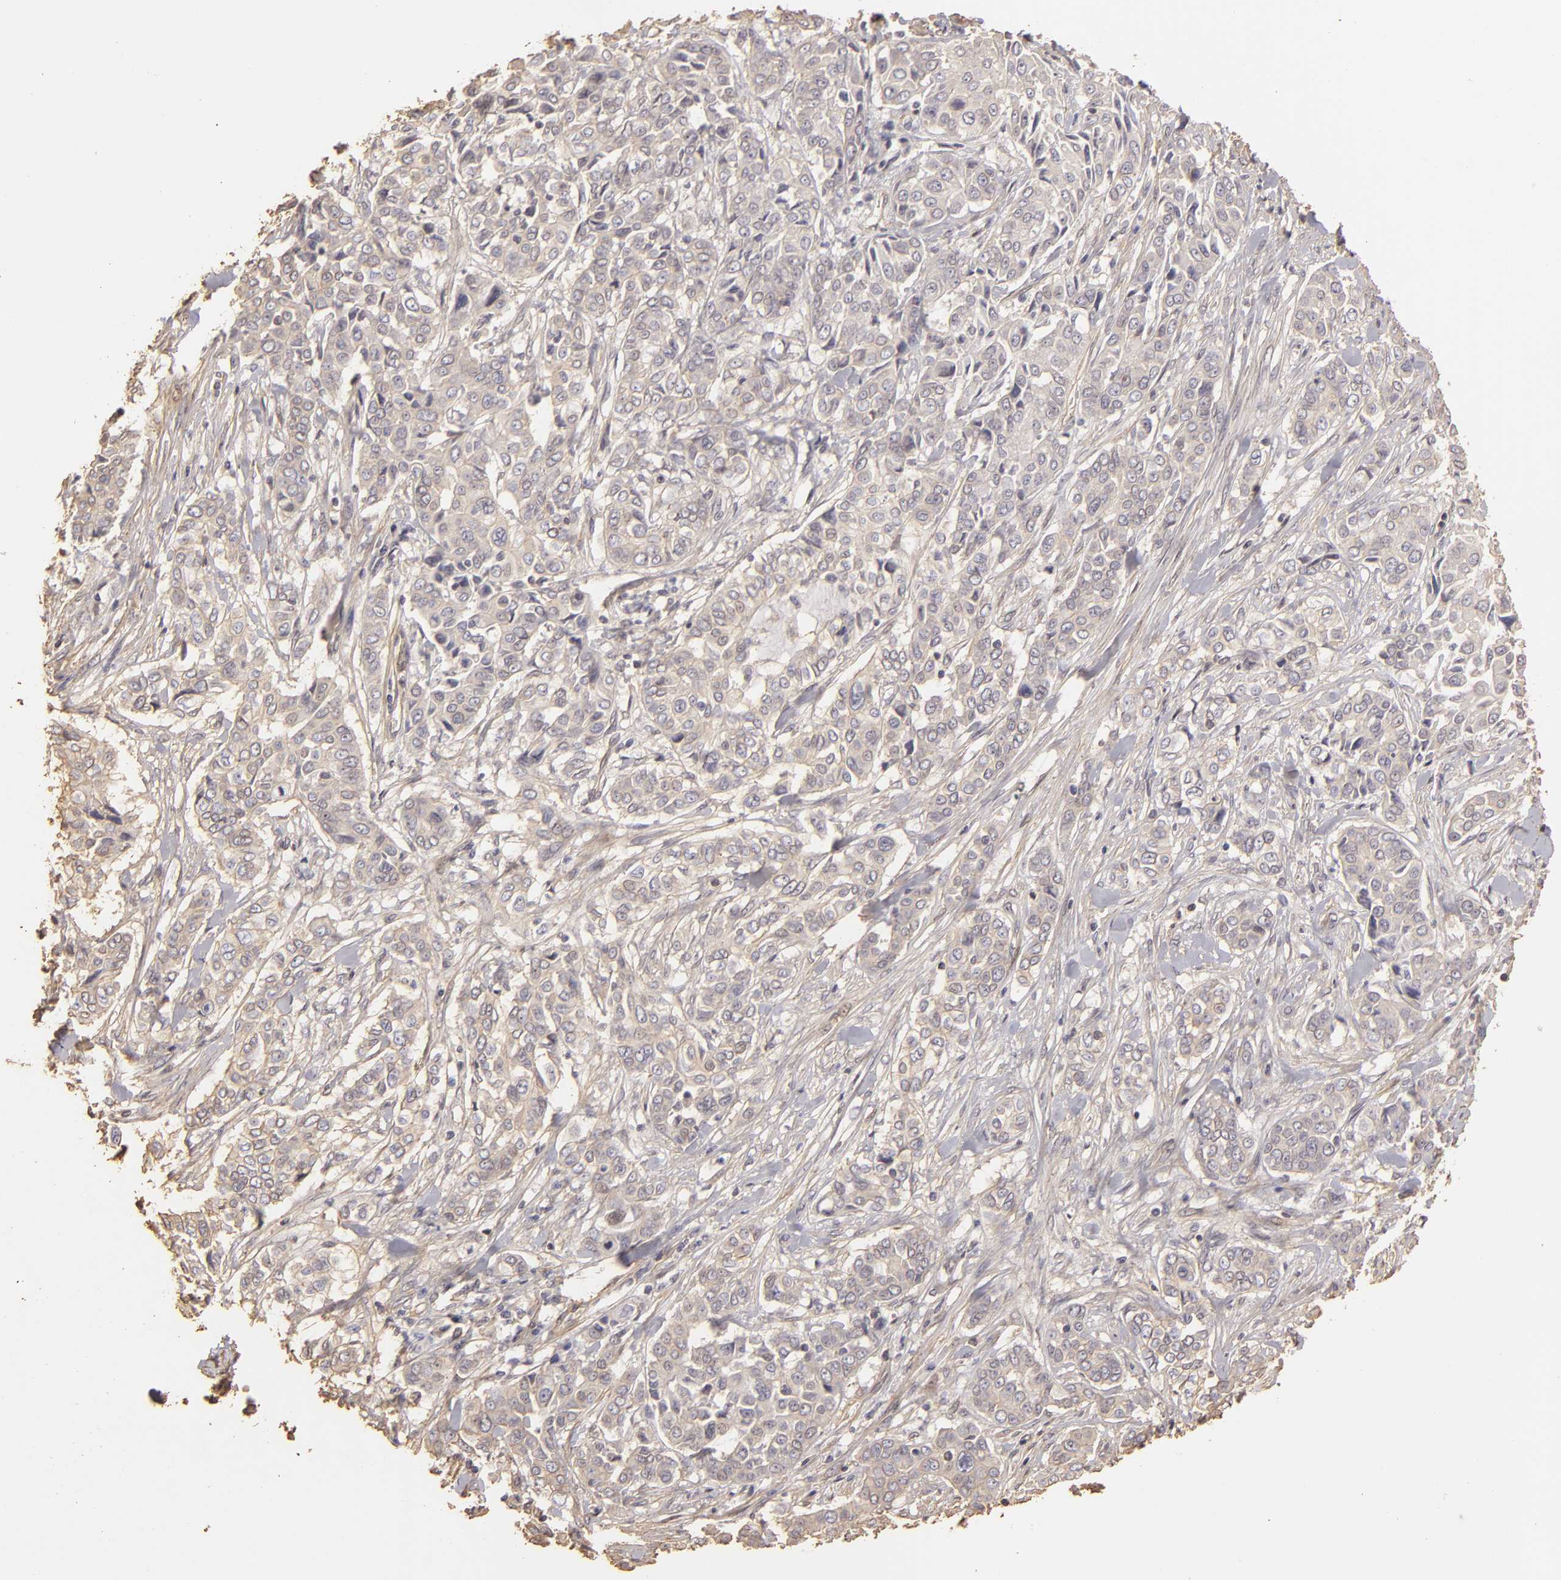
{"staining": {"intensity": "negative", "quantity": "none", "location": "none"}, "tissue": "pancreatic cancer", "cell_type": "Tumor cells", "image_type": "cancer", "snomed": [{"axis": "morphology", "description": "Adenocarcinoma, NOS"}, {"axis": "topography", "description": "Pancreas"}], "caption": "Tumor cells are negative for brown protein staining in pancreatic cancer. The staining was performed using DAB (3,3'-diaminobenzidine) to visualize the protein expression in brown, while the nuclei were stained in blue with hematoxylin (Magnification: 20x).", "gene": "HSPB6", "patient": {"sex": "female", "age": 52}}